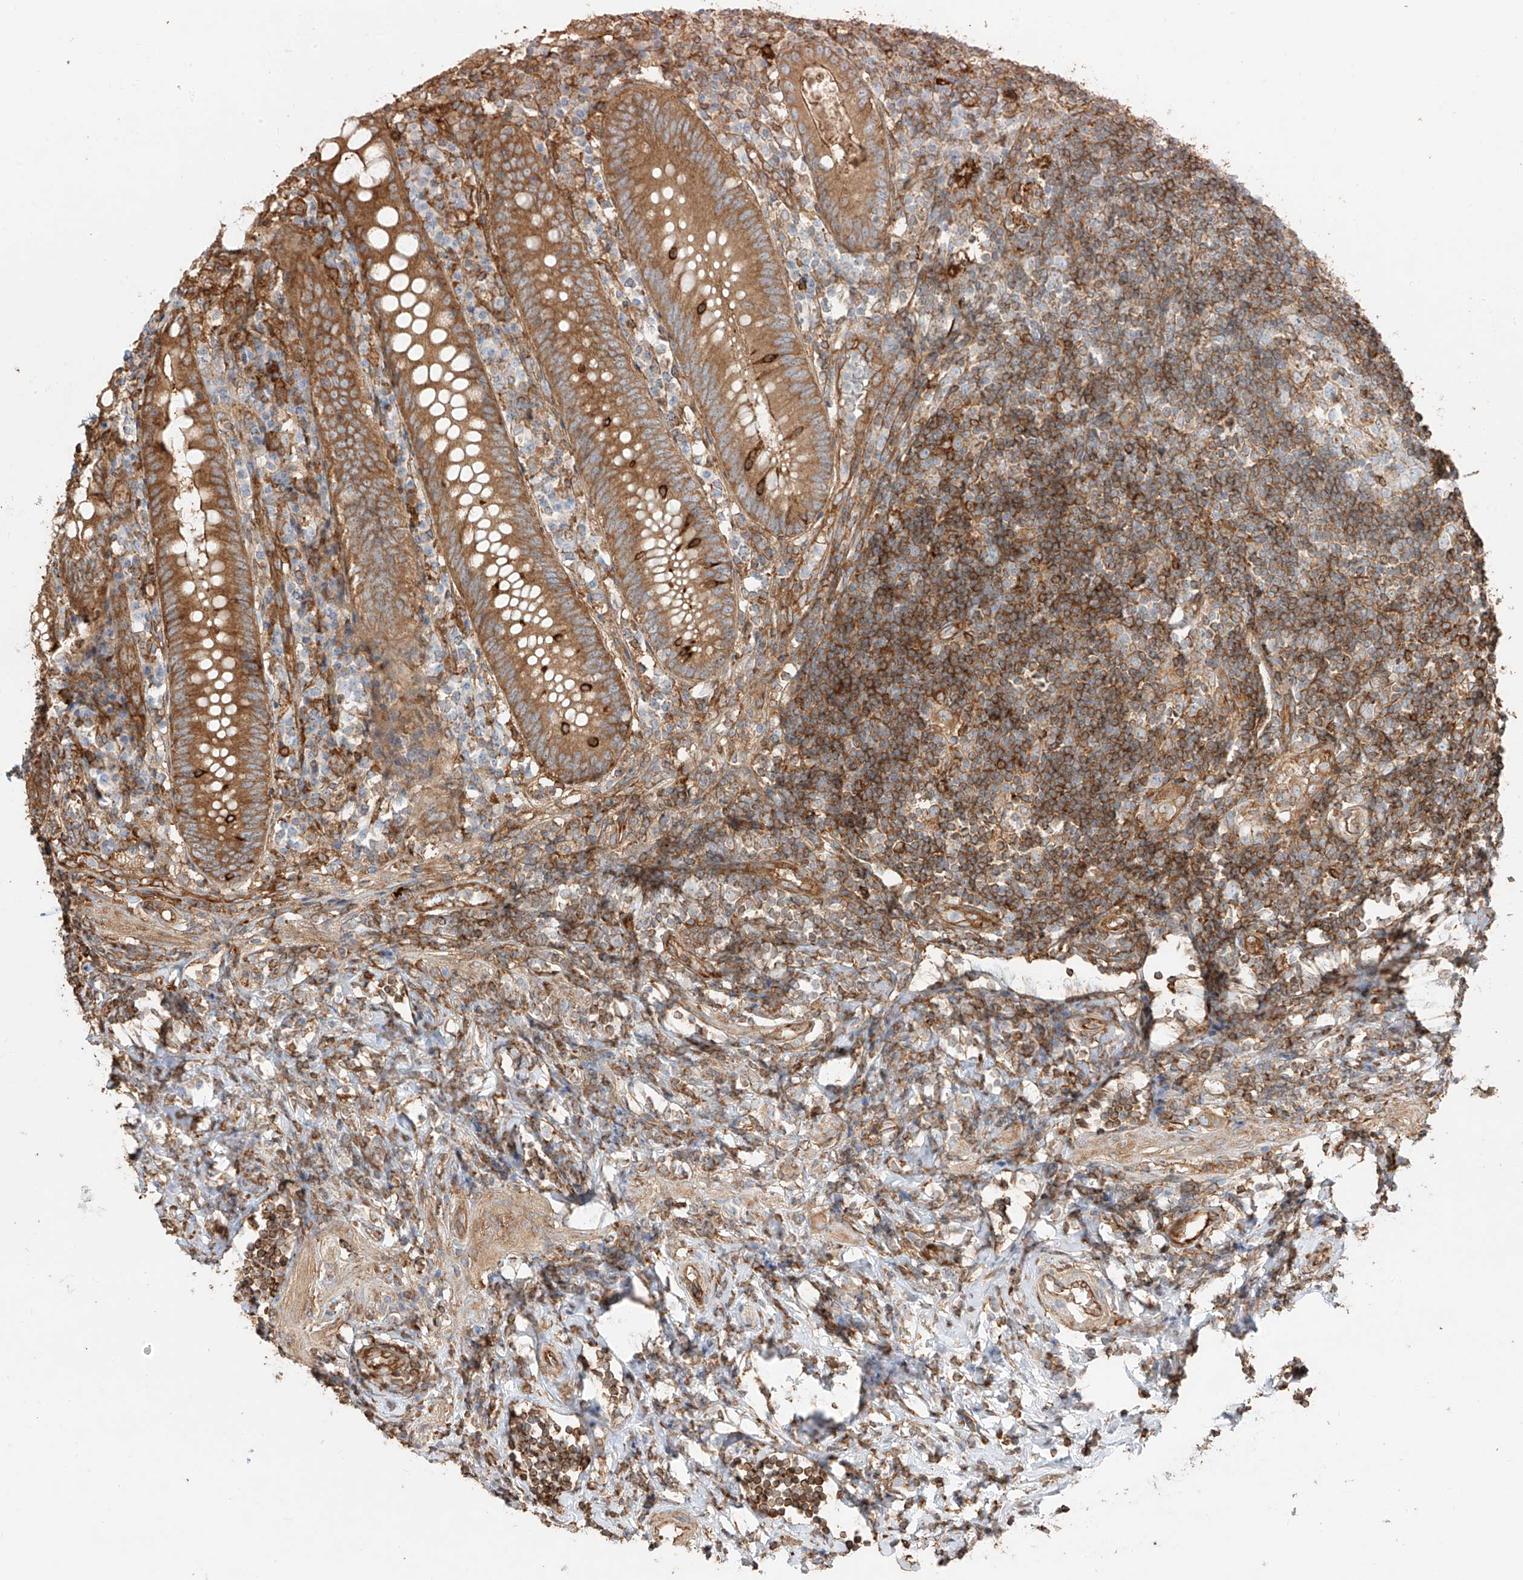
{"staining": {"intensity": "strong", "quantity": ">75%", "location": "cytoplasmic/membranous"}, "tissue": "appendix", "cell_type": "Glandular cells", "image_type": "normal", "snomed": [{"axis": "morphology", "description": "Normal tissue, NOS"}, {"axis": "topography", "description": "Appendix"}], "caption": "An image showing strong cytoplasmic/membranous staining in approximately >75% of glandular cells in benign appendix, as visualized by brown immunohistochemical staining.", "gene": "SNX9", "patient": {"sex": "female", "age": 54}}